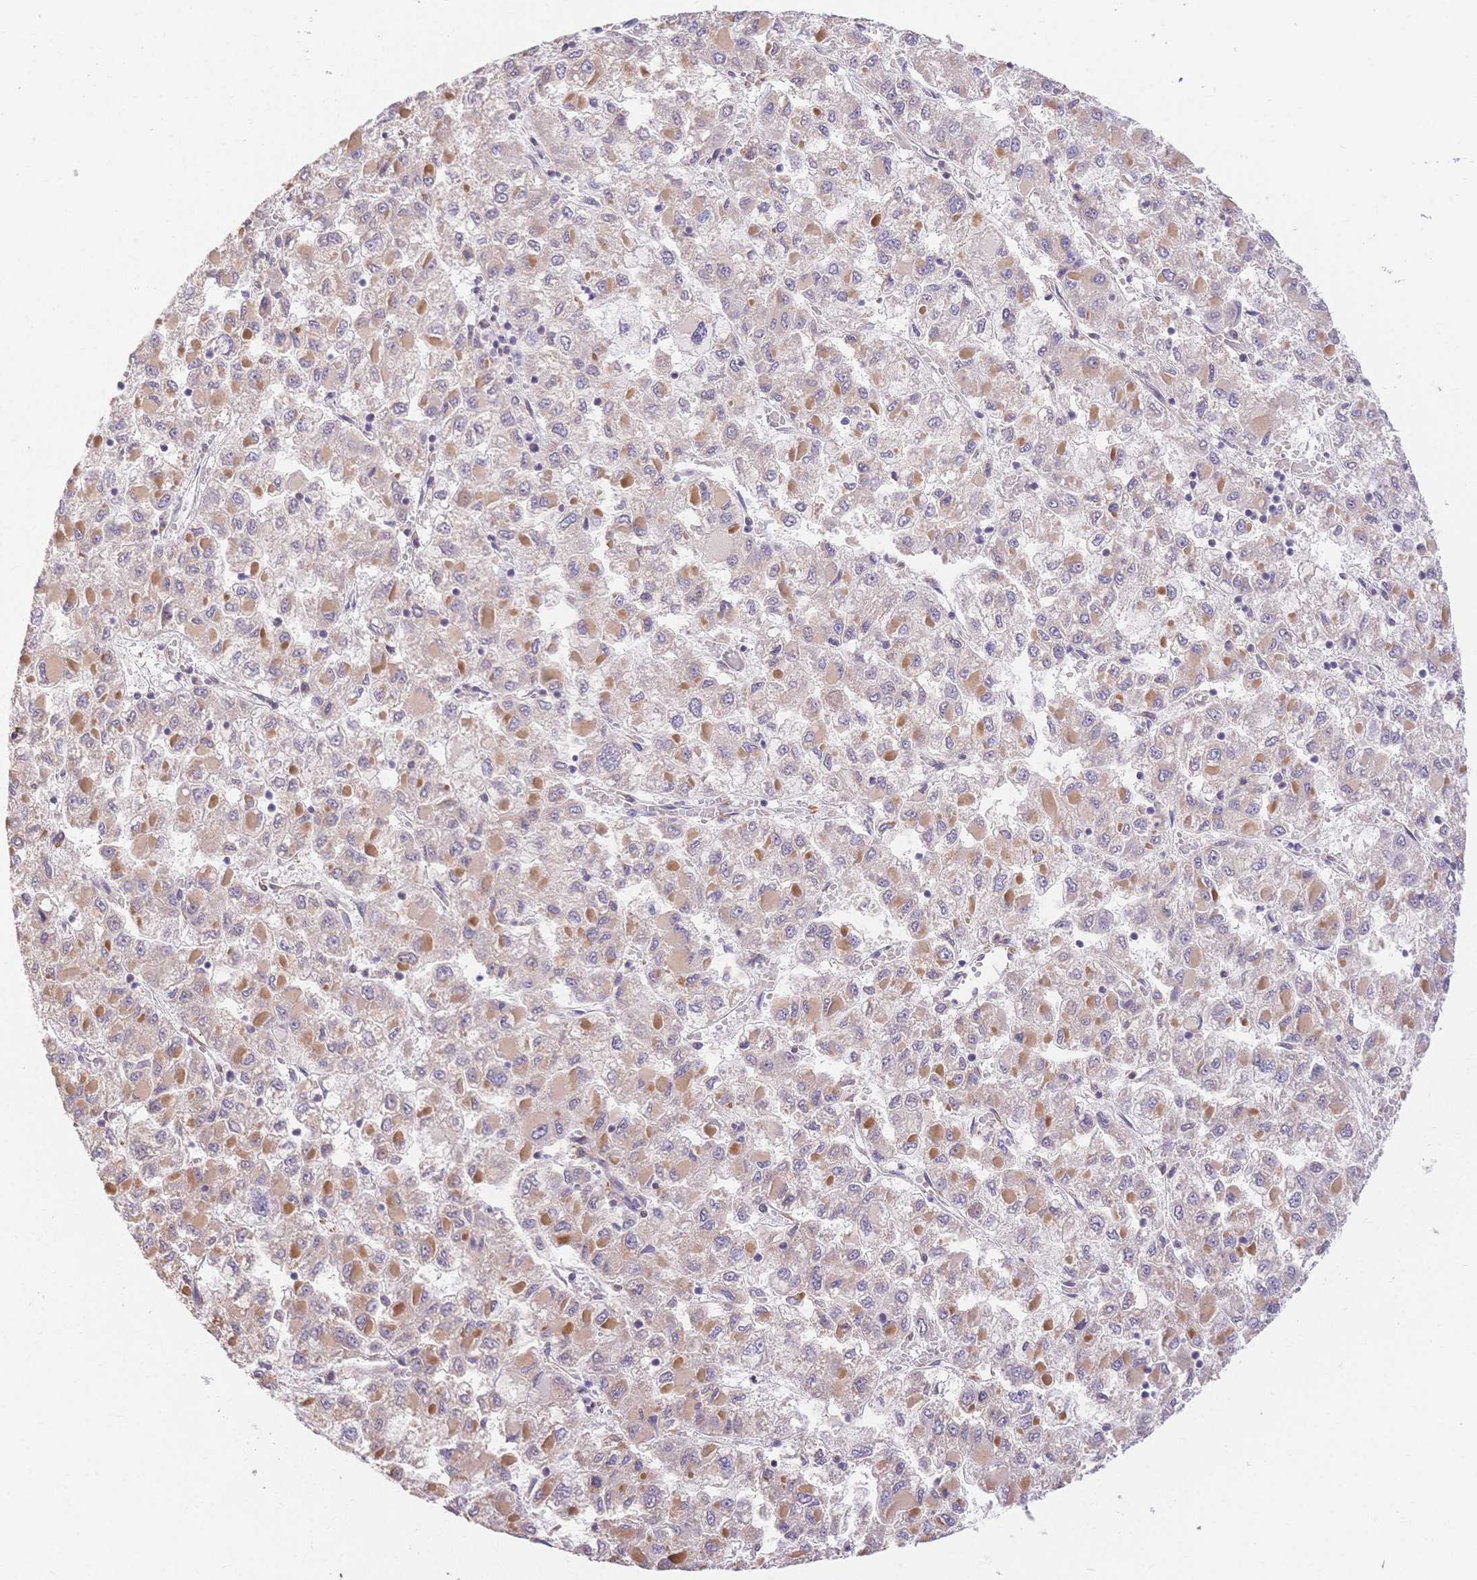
{"staining": {"intensity": "moderate", "quantity": "<25%", "location": "cytoplasmic/membranous"}, "tissue": "liver cancer", "cell_type": "Tumor cells", "image_type": "cancer", "snomed": [{"axis": "morphology", "description": "Carcinoma, Hepatocellular, NOS"}, {"axis": "topography", "description": "Liver"}], "caption": "Immunohistochemical staining of human liver cancer (hepatocellular carcinoma) demonstrates low levels of moderate cytoplasmic/membranous expression in approximately <25% of tumor cells.", "gene": "HS3ST5", "patient": {"sex": "male", "age": 40}}